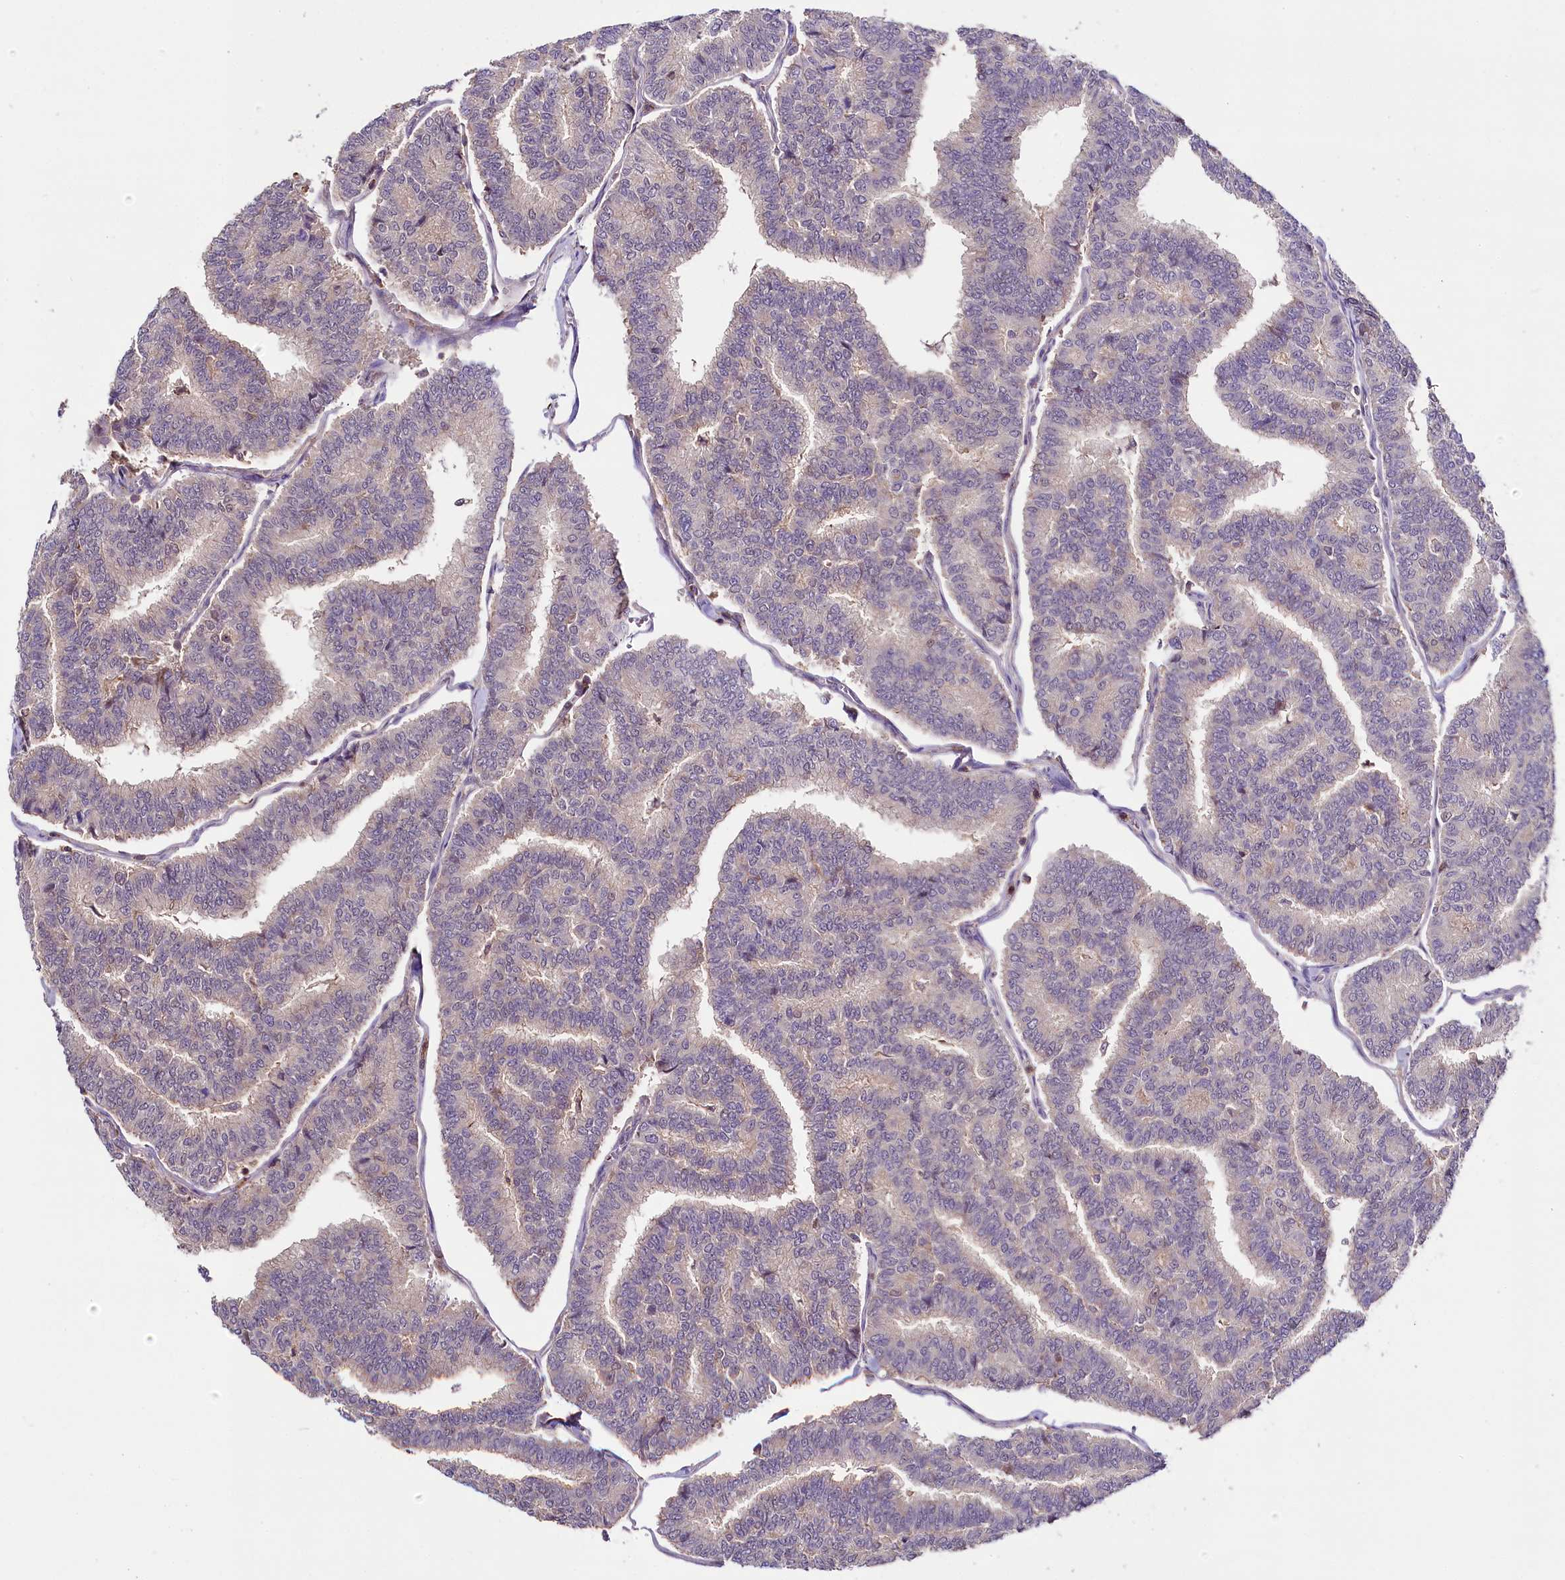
{"staining": {"intensity": "negative", "quantity": "none", "location": "none"}, "tissue": "thyroid cancer", "cell_type": "Tumor cells", "image_type": "cancer", "snomed": [{"axis": "morphology", "description": "Papillary adenocarcinoma, NOS"}, {"axis": "topography", "description": "Thyroid gland"}], "caption": "Immunohistochemistry histopathology image of neoplastic tissue: papillary adenocarcinoma (thyroid) stained with DAB exhibits no significant protein positivity in tumor cells.", "gene": "SKIDA1", "patient": {"sex": "female", "age": 35}}